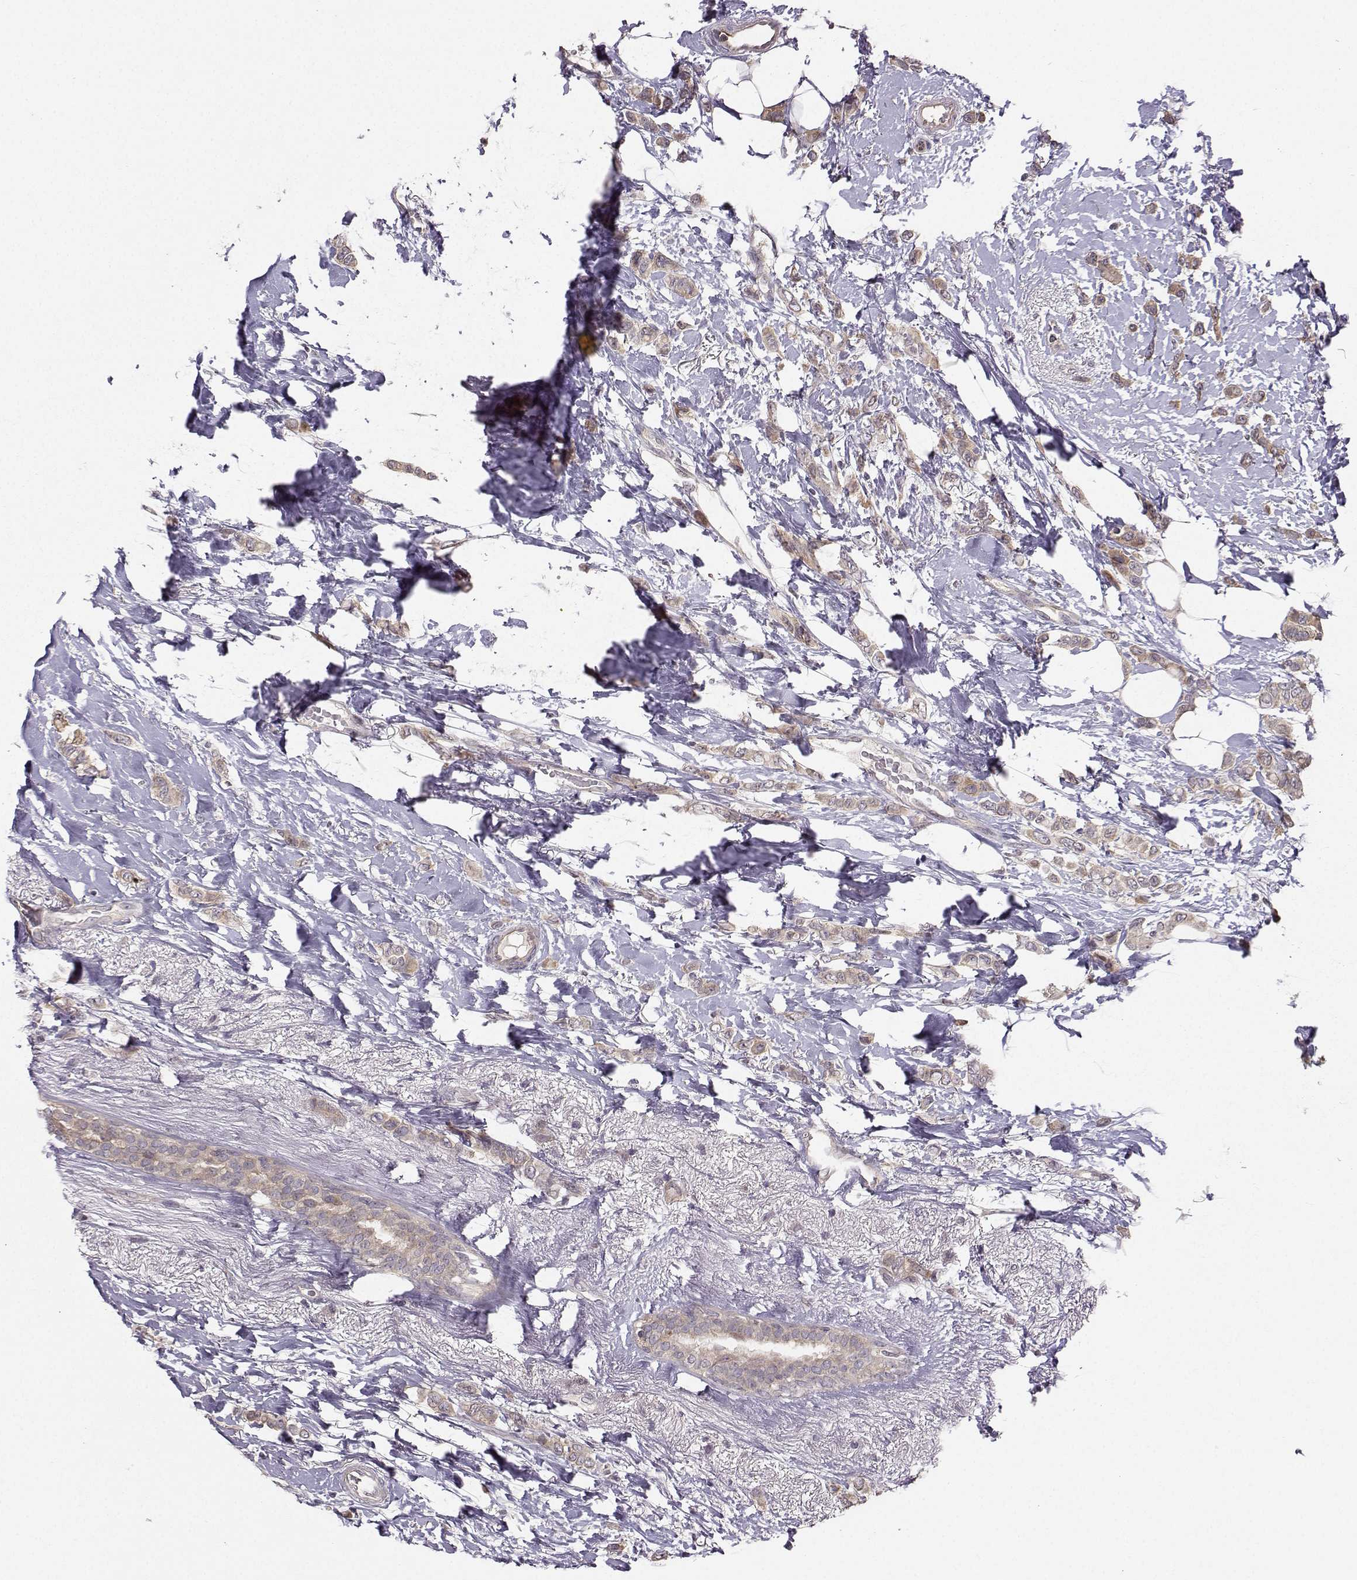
{"staining": {"intensity": "weak", "quantity": ">75%", "location": "cytoplasmic/membranous"}, "tissue": "breast cancer", "cell_type": "Tumor cells", "image_type": "cancer", "snomed": [{"axis": "morphology", "description": "Lobular carcinoma"}, {"axis": "topography", "description": "Breast"}], "caption": "This is an image of immunohistochemistry (IHC) staining of breast cancer, which shows weak positivity in the cytoplasmic/membranous of tumor cells.", "gene": "PKP2", "patient": {"sex": "female", "age": 66}}